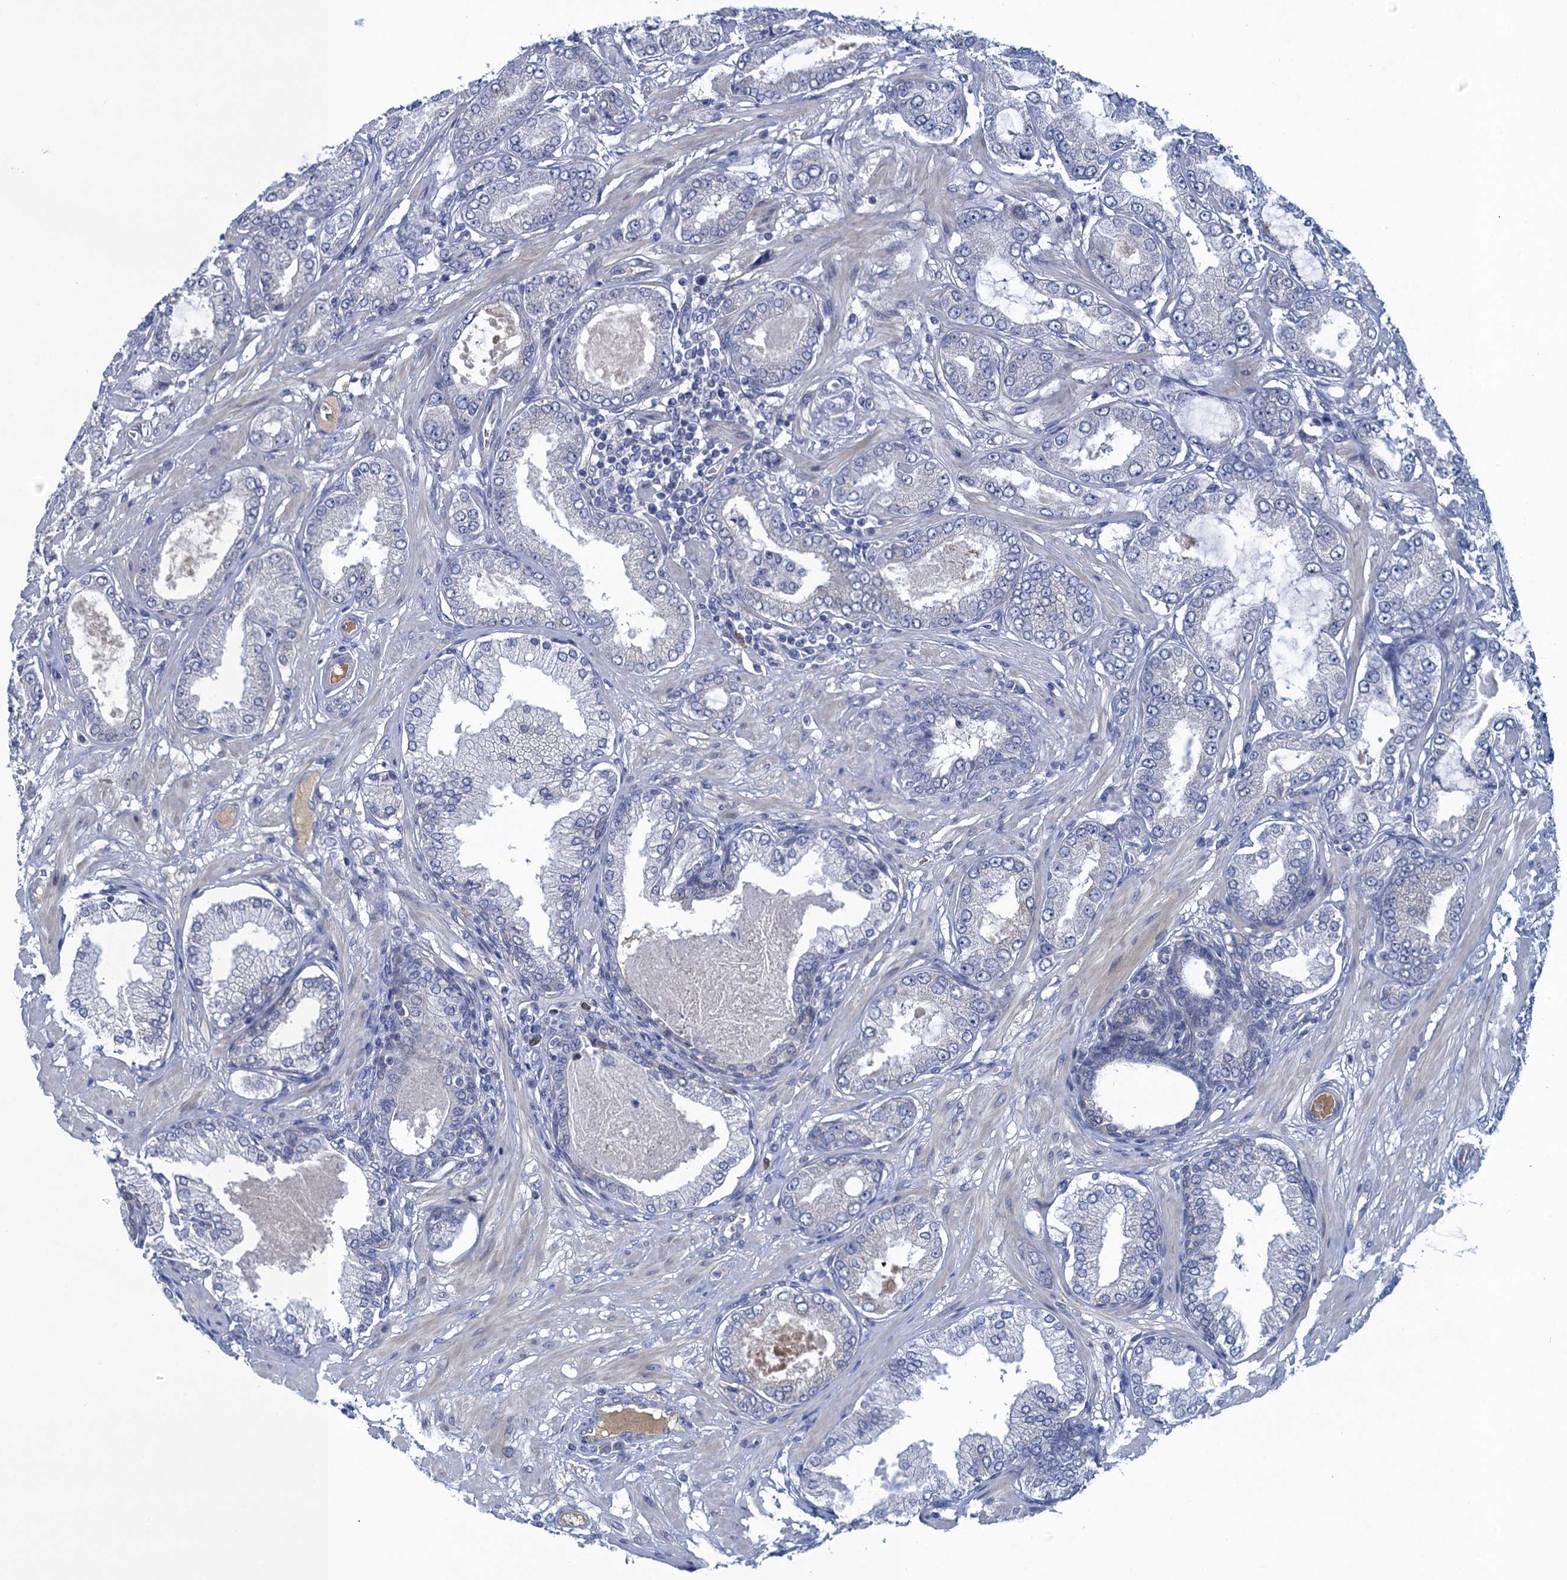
{"staining": {"intensity": "negative", "quantity": "none", "location": "none"}, "tissue": "prostate cancer", "cell_type": "Tumor cells", "image_type": "cancer", "snomed": [{"axis": "morphology", "description": "Adenocarcinoma, Low grade"}, {"axis": "topography", "description": "Prostate"}], "caption": "An immunohistochemistry photomicrograph of prostate adenocarcinoma (low-grade) is shown. There is no staining in tumor cells of prostate adenocarcinoma (low-grade).", "gene": "SCEL", "patient": {"sex": "male", "age": 63}}